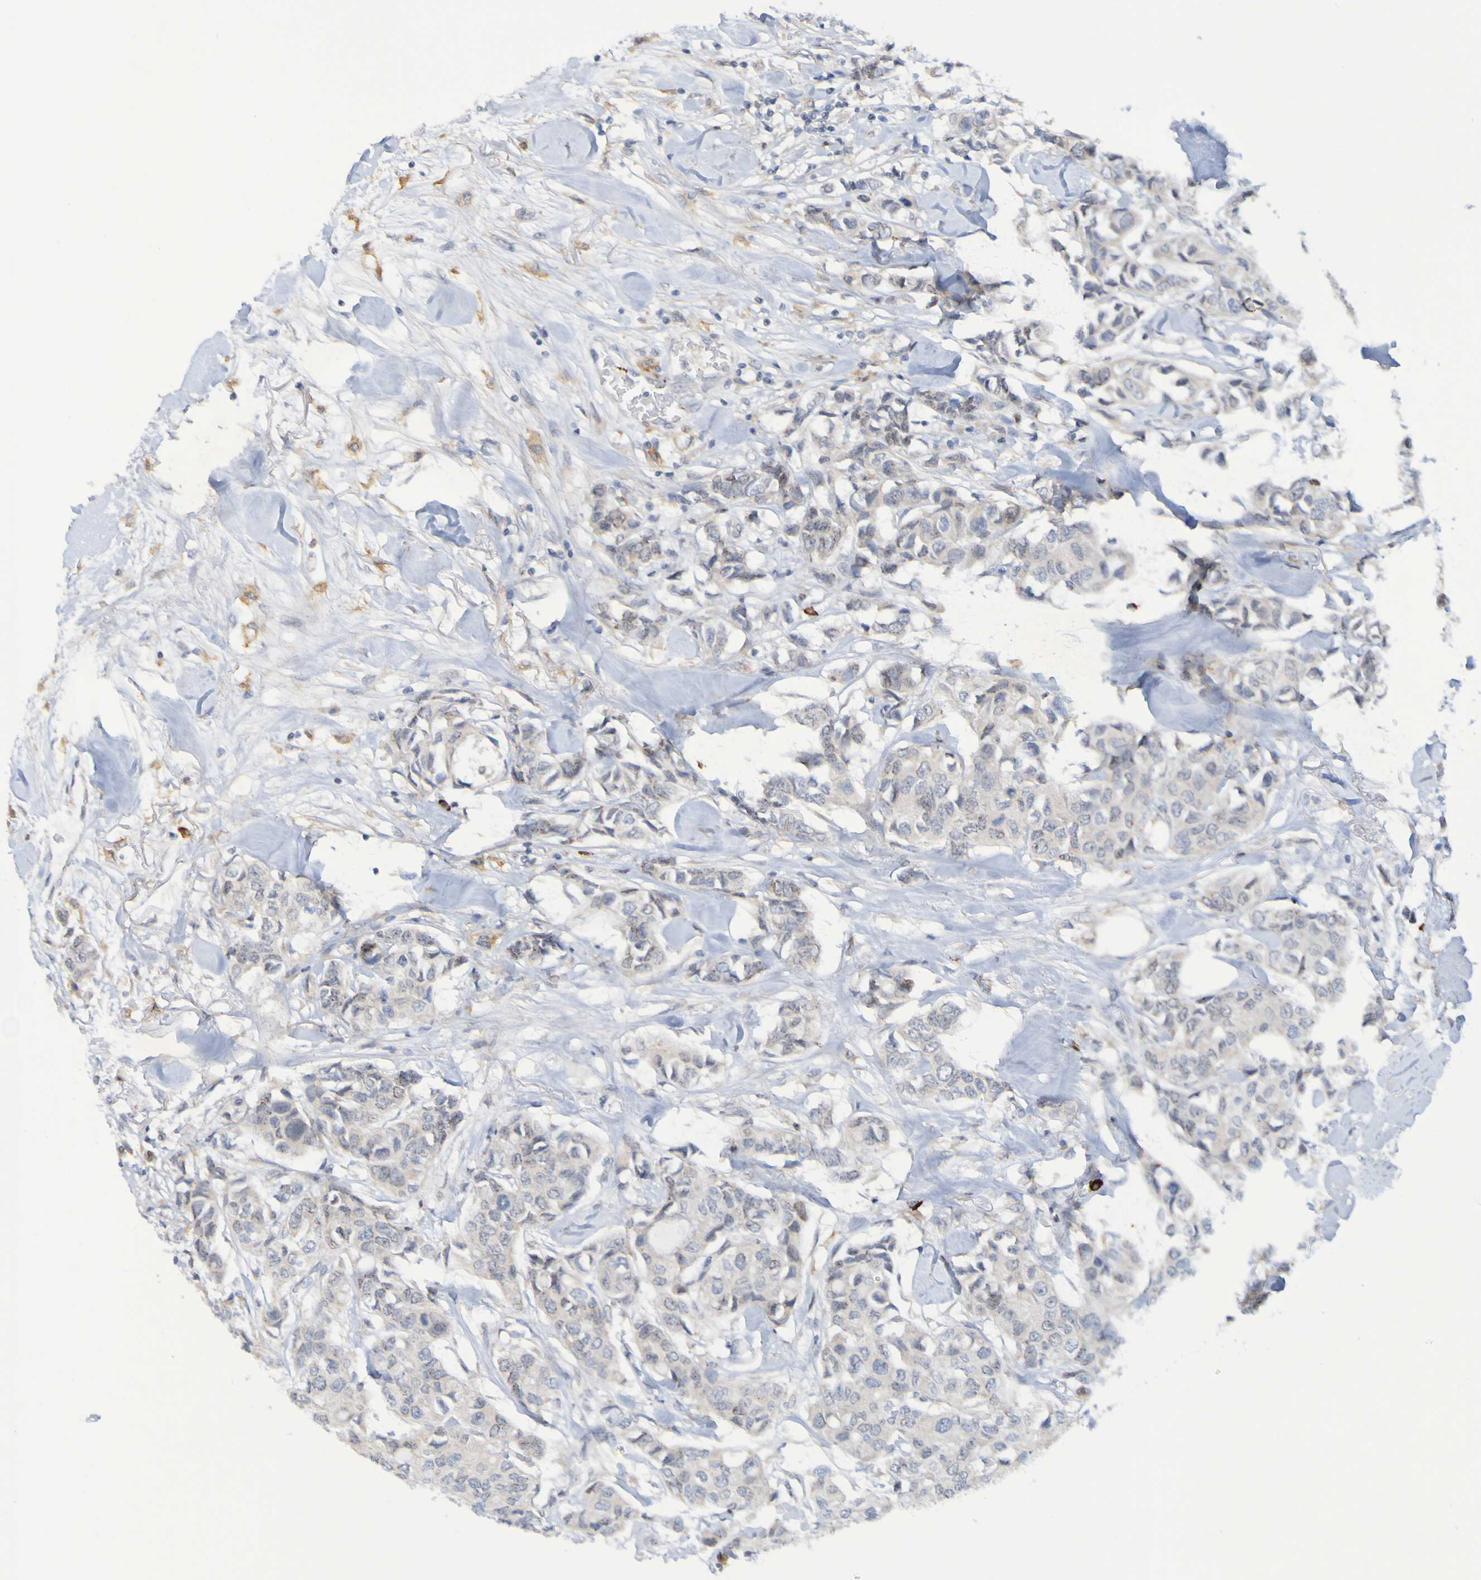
{"staining": {"intensity": "weak", "quantity": "25%-75%", "location": "cytoplasmic/membranous"}, "tissue": "breast cancer", "cell_type": "Tumor cells", "image_type": "cancer", "snomed": [{"axis": "morphology", "description": "Duct carcinoma"}, {"axis": "topography", "description": "Breast"}], "caption": "Protein analysis of breast cancer tissue shows weak cytoplasmic/membranous expression in about 25%-75% of tumor cells.", "gene": "LILRB5", "patient": {"sex": "female", "age": 80}}